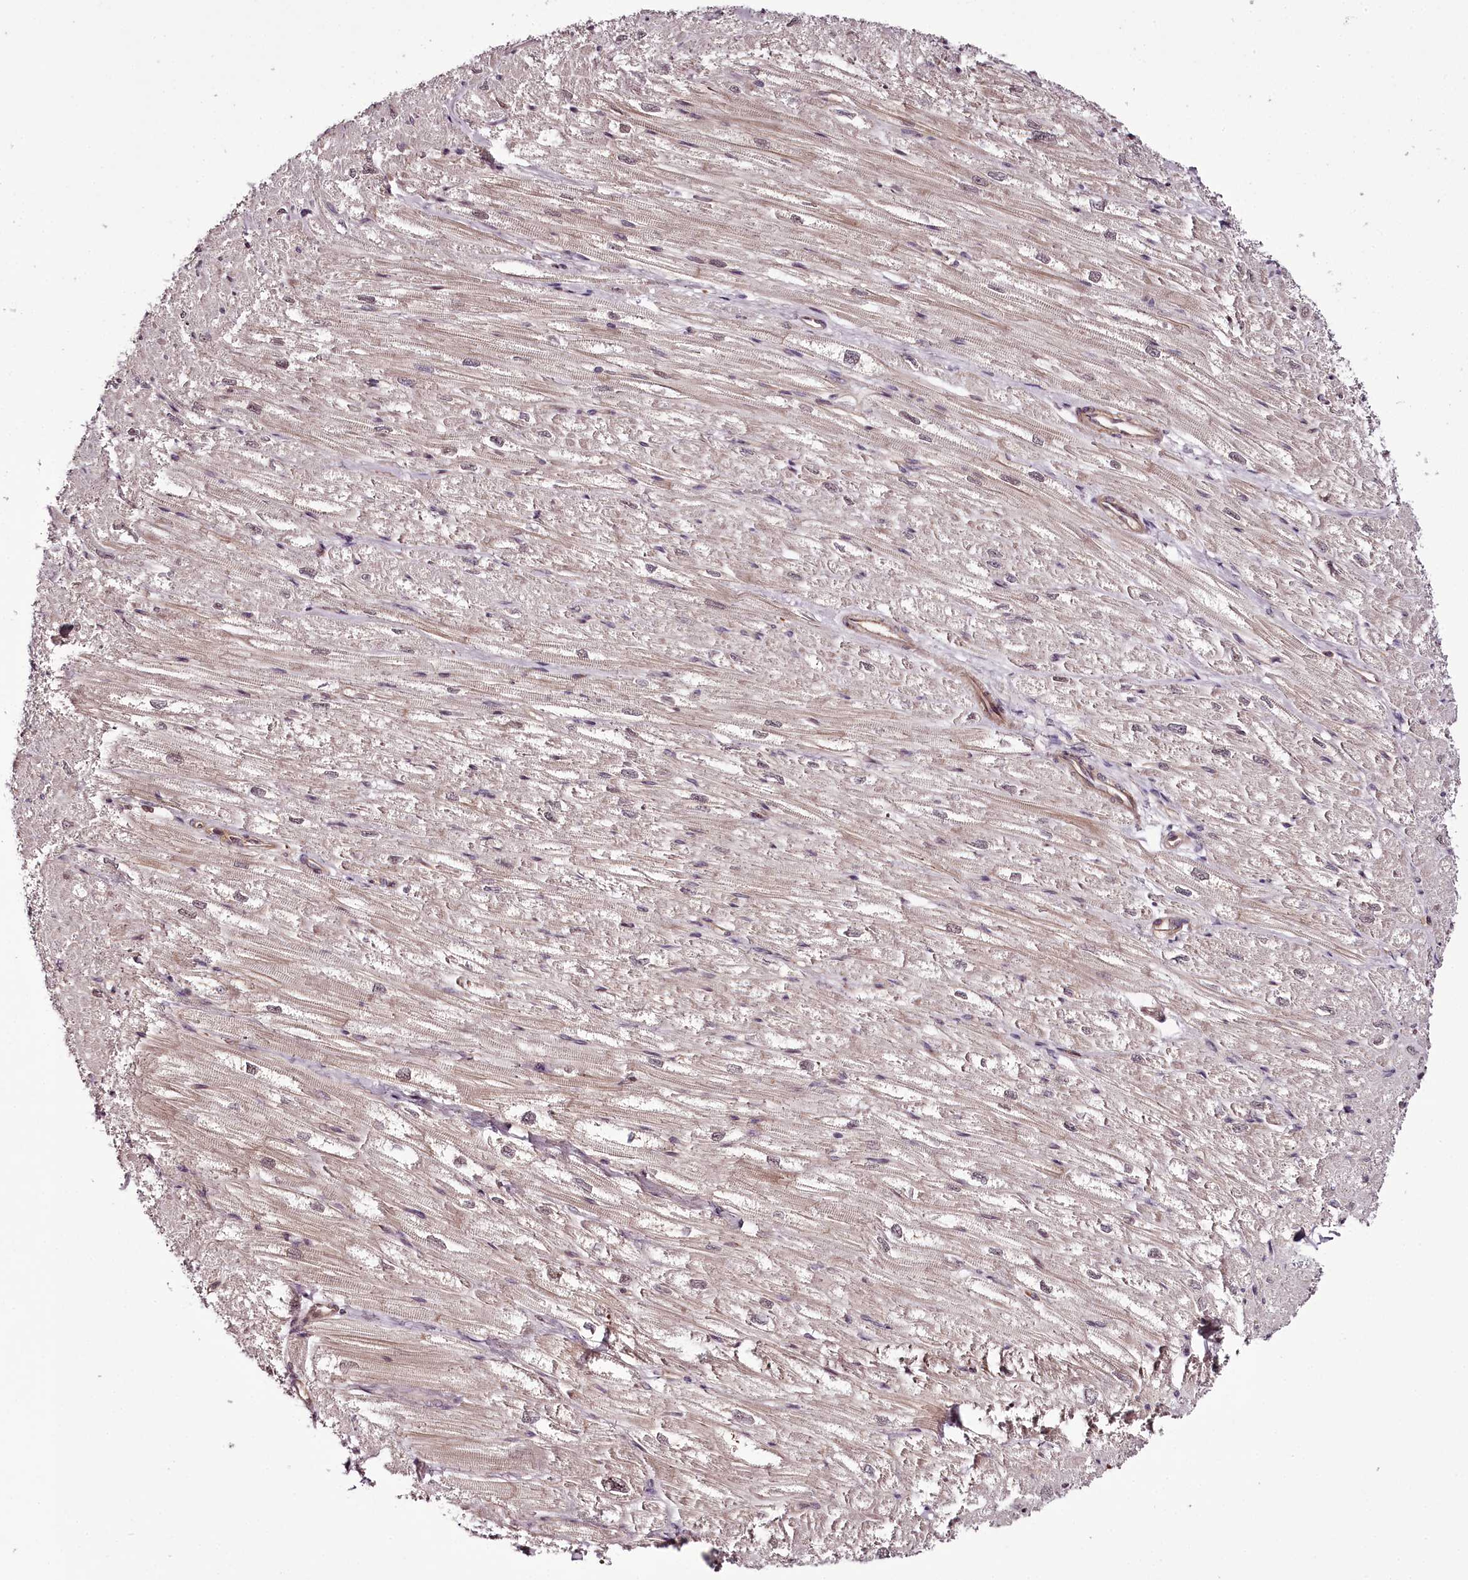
{"staining": {"intensity": "weak", "quantity": "25%-75%", "location": "cytoplasmic/membranous"}, "tissue": "heart muscle", "cell_type": "Cardiomyocytes", "image_type": "normal", "snomed": [{"axis": "morphology", "description": "Normal tissue, NOS"}, {"axis": "topography", "description": "Heart"}], "caption": "Immunohistochemical staining of benign human heart muscle reveals 25%-75% levels of weak cytoplasmic/membranous protein positivity in about 25%-75% of cardiomyocytes. (brown staining indicates protein expression, while blue staining denotes nuclei).", "gene": "TARS1", "patient": {"sex": "male", "age": 50}}